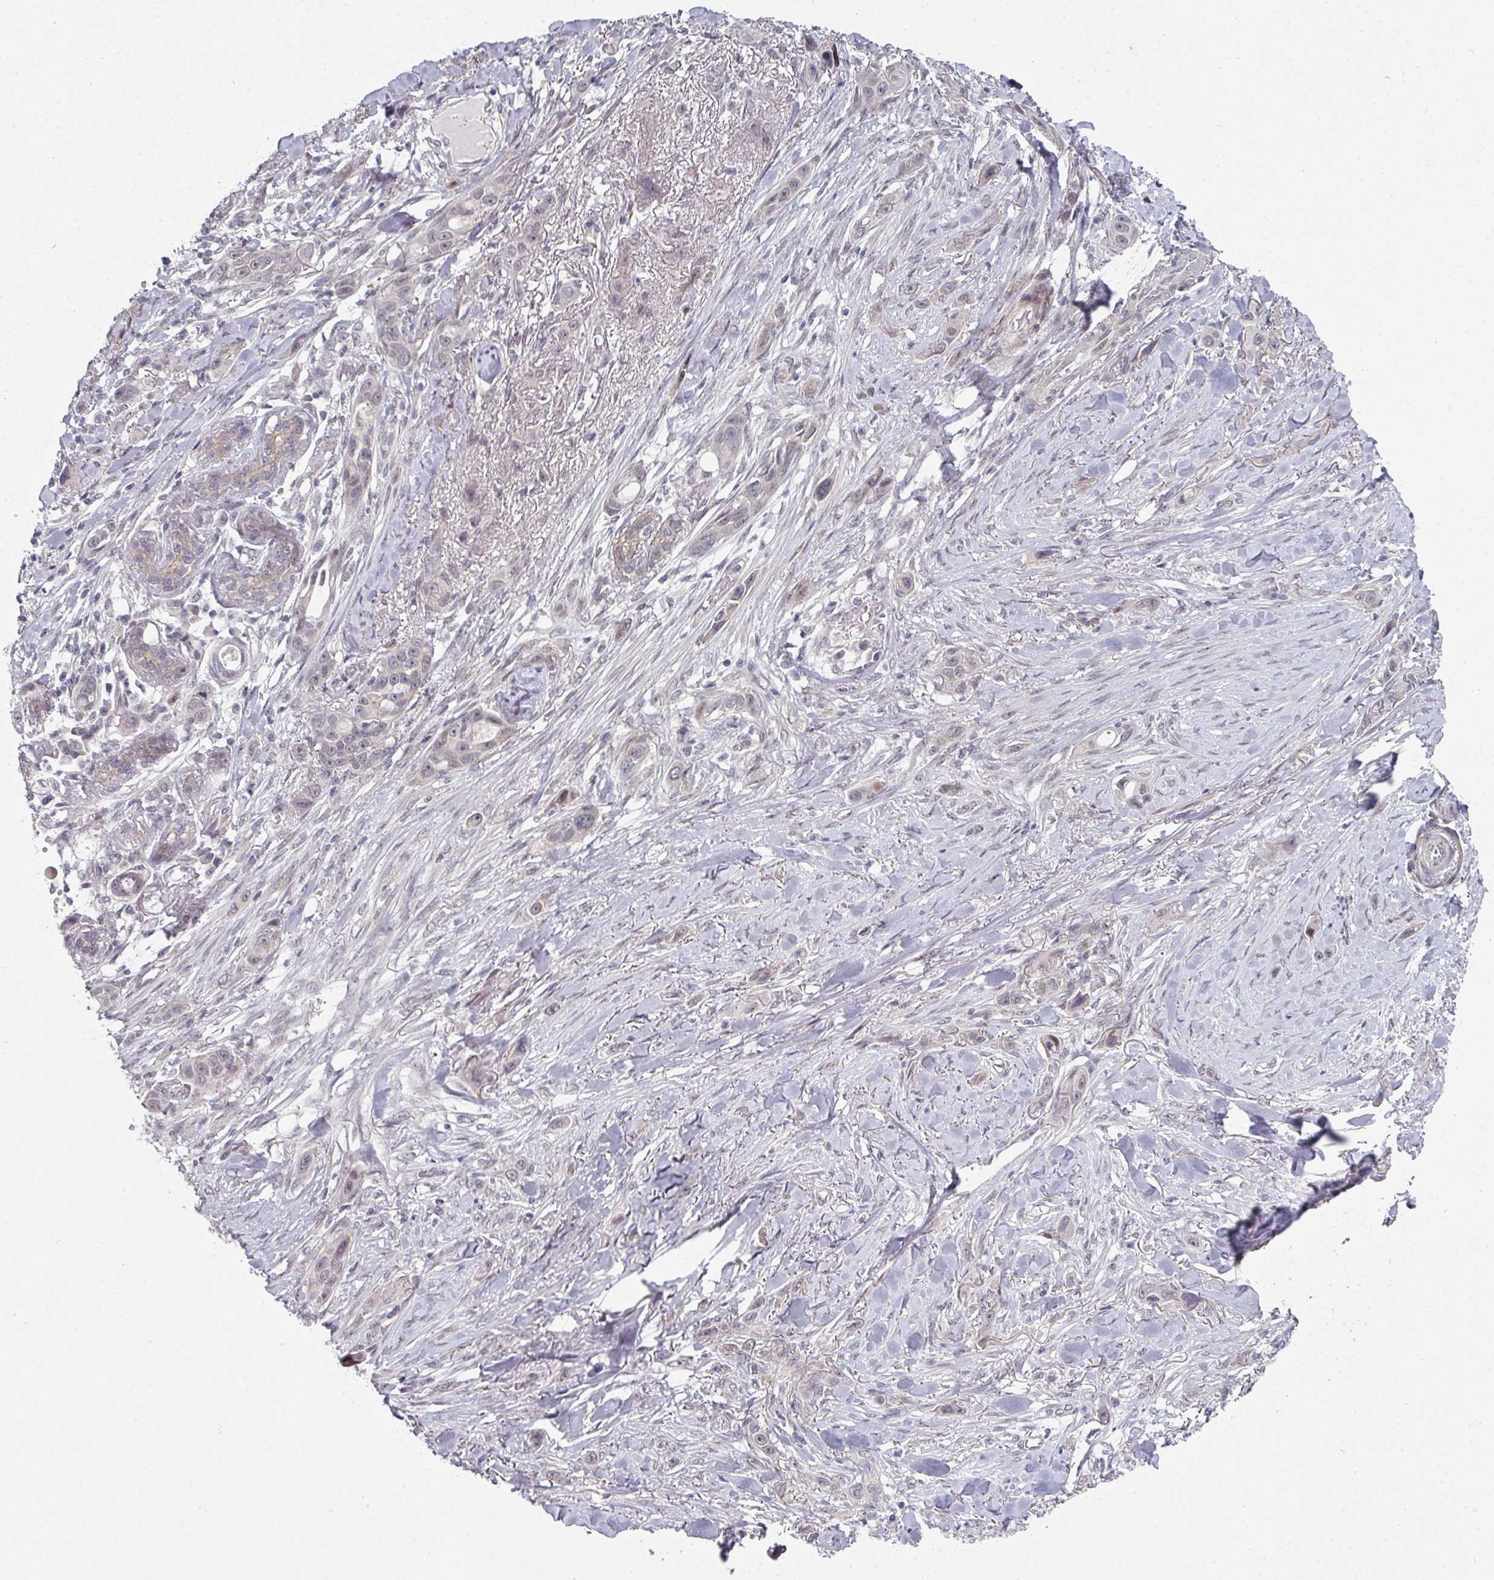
{"staining": {"intensity": "negative", "quantity": "none", "location": "none"}, "tissue": "skin cancer", "cell_type": "Tumor cells", "image_type": "cancer", "snomed": [{"axis": "morphology", "description": "Squamous cell carcinoma, NOS"}, {"axis": "topography", "description": "Skin"}], "caption": "Tumor cells are negative for brown protein staining in skin cancer (squamous cell carcinoma).", "gene": "TMCC1", "patient": {"sex": "female", "age": 69}}